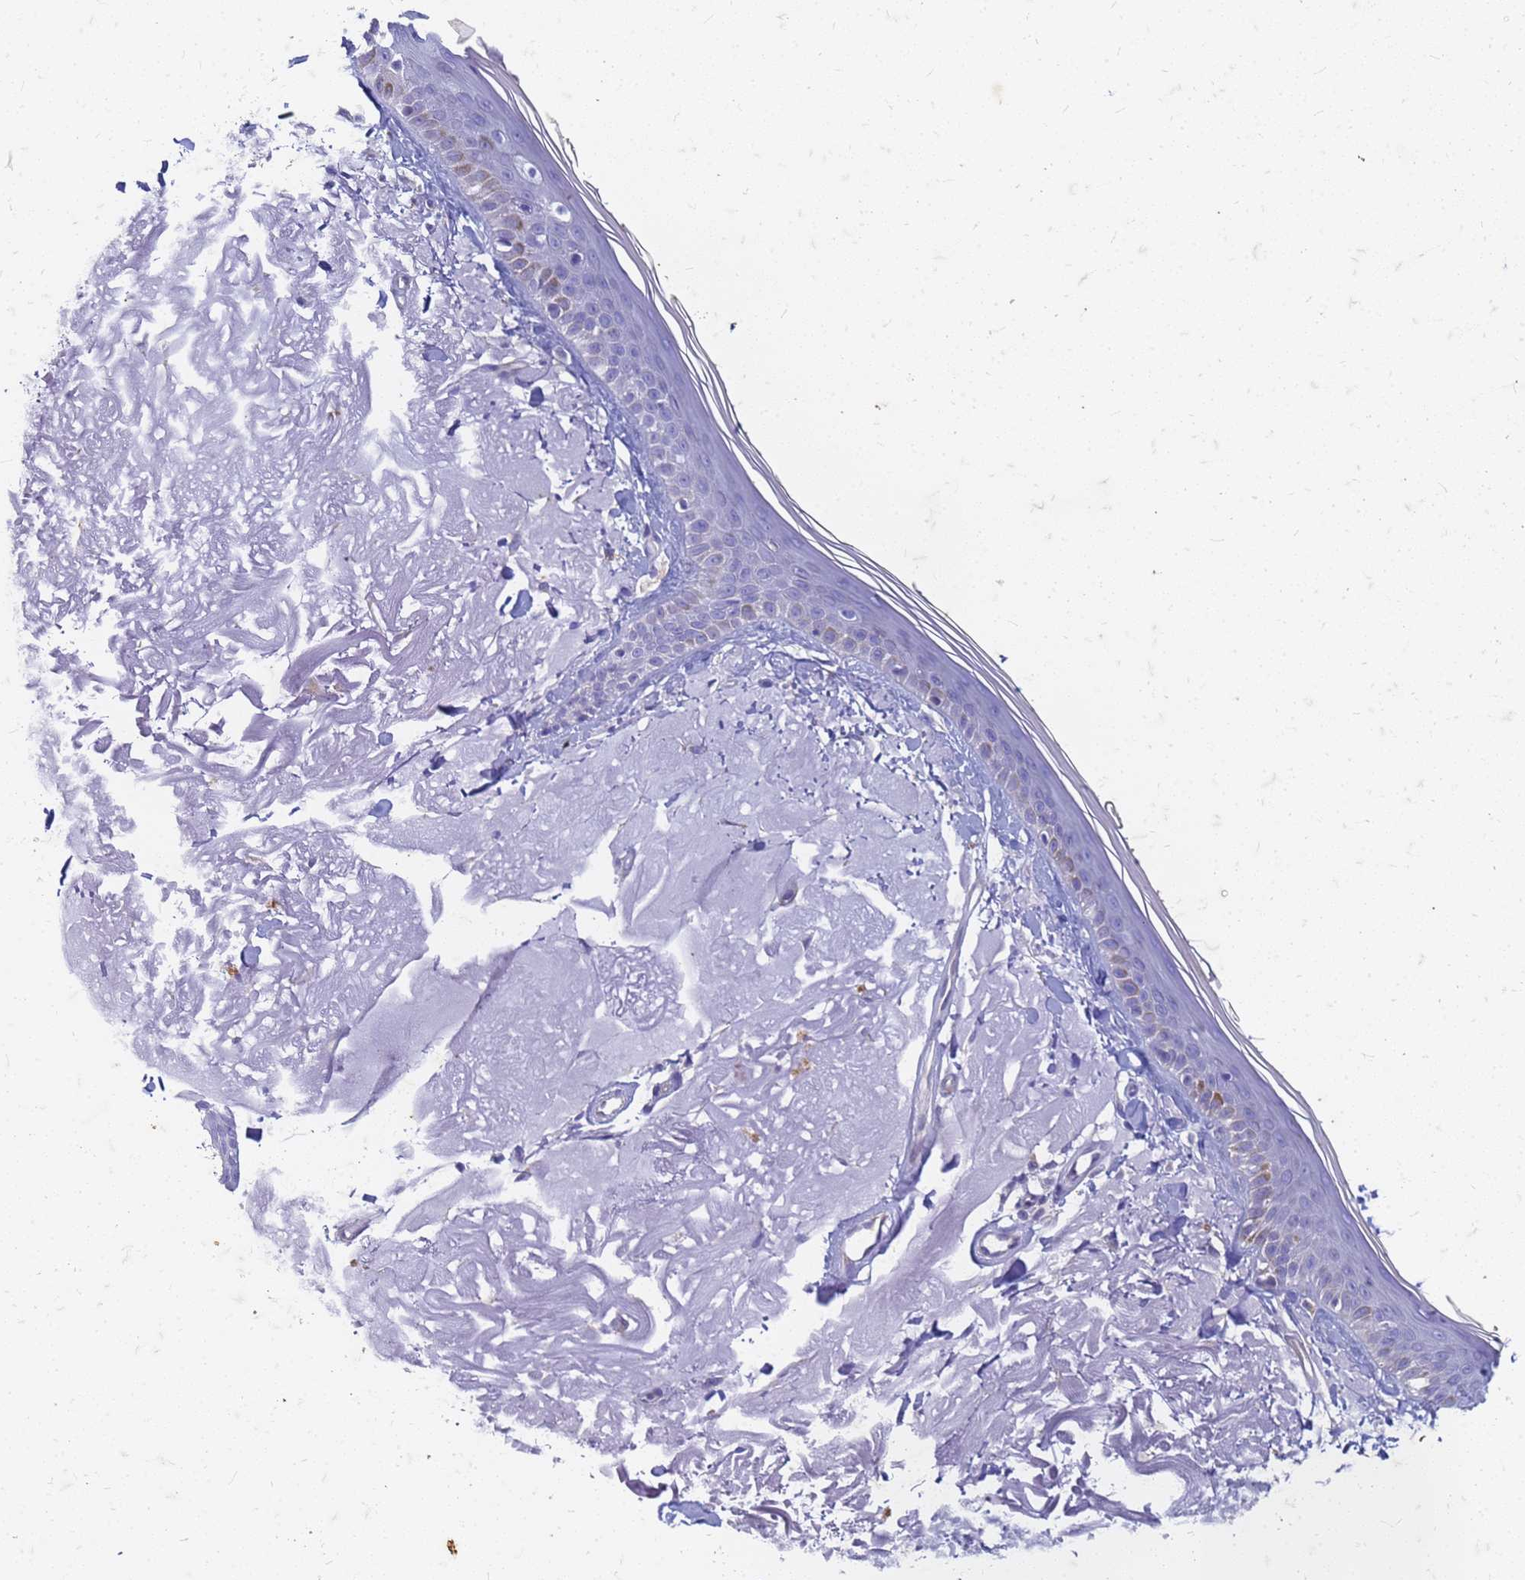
{"staining": {"intensity": "negative", "quantity": "none", "location": "none"}, "tissue": "skin", "cell_type": "Fibroblasts", "image_type": "normal", "snomed": [{"axis": "morphology", "description": "Normal tissue, NOS"}, {"axis": "topography", "description": "Skin"}, {"axis": "topography", "description": "Skeletal muscle"}], "caption": "There is no significant positivity in fibroblasts of skin.", "gene": "TRIM64B", "patient": {"sex": "male", "age": 83}}